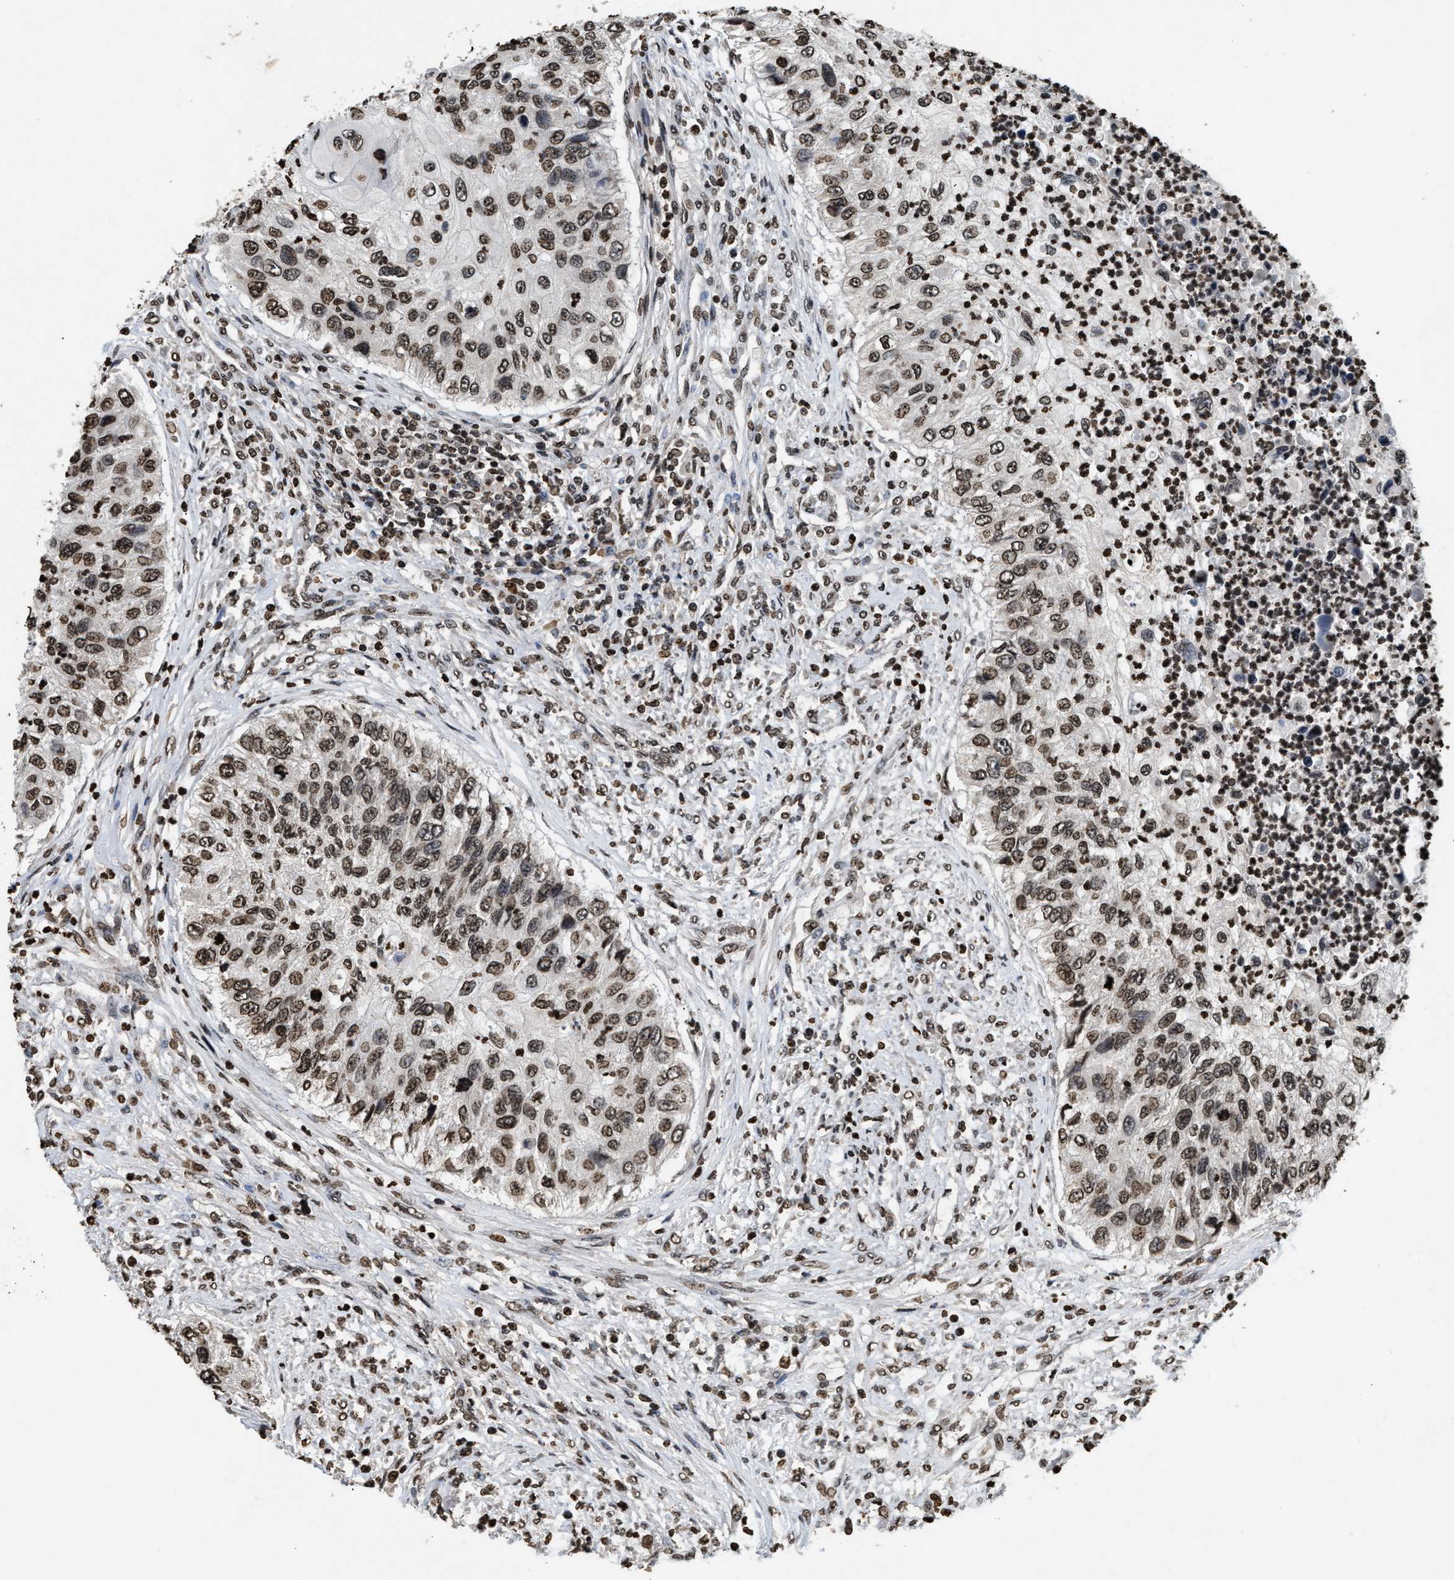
{"staining": {"intensity": "moderate", "quantity": ">75%", "location": "nuclear"}, "tissue": "urothelial cancer", "cell_type": "Tumor cells", "image_type": "cancer", "snomed": [{"axis": "morphology", "description": "Urothelial carcinoma, High grade"}, {"axis": "topography", "description": "Urinary bladder"}], "caption": "DAB immunohistochemical staining of human urothelial carcinoma (high-grade) shows moderate nuclear protein expression in about >75% of tumor cells.", "gene": "DNASE1L3", "patient": {"sex": "female", "age": 60}}